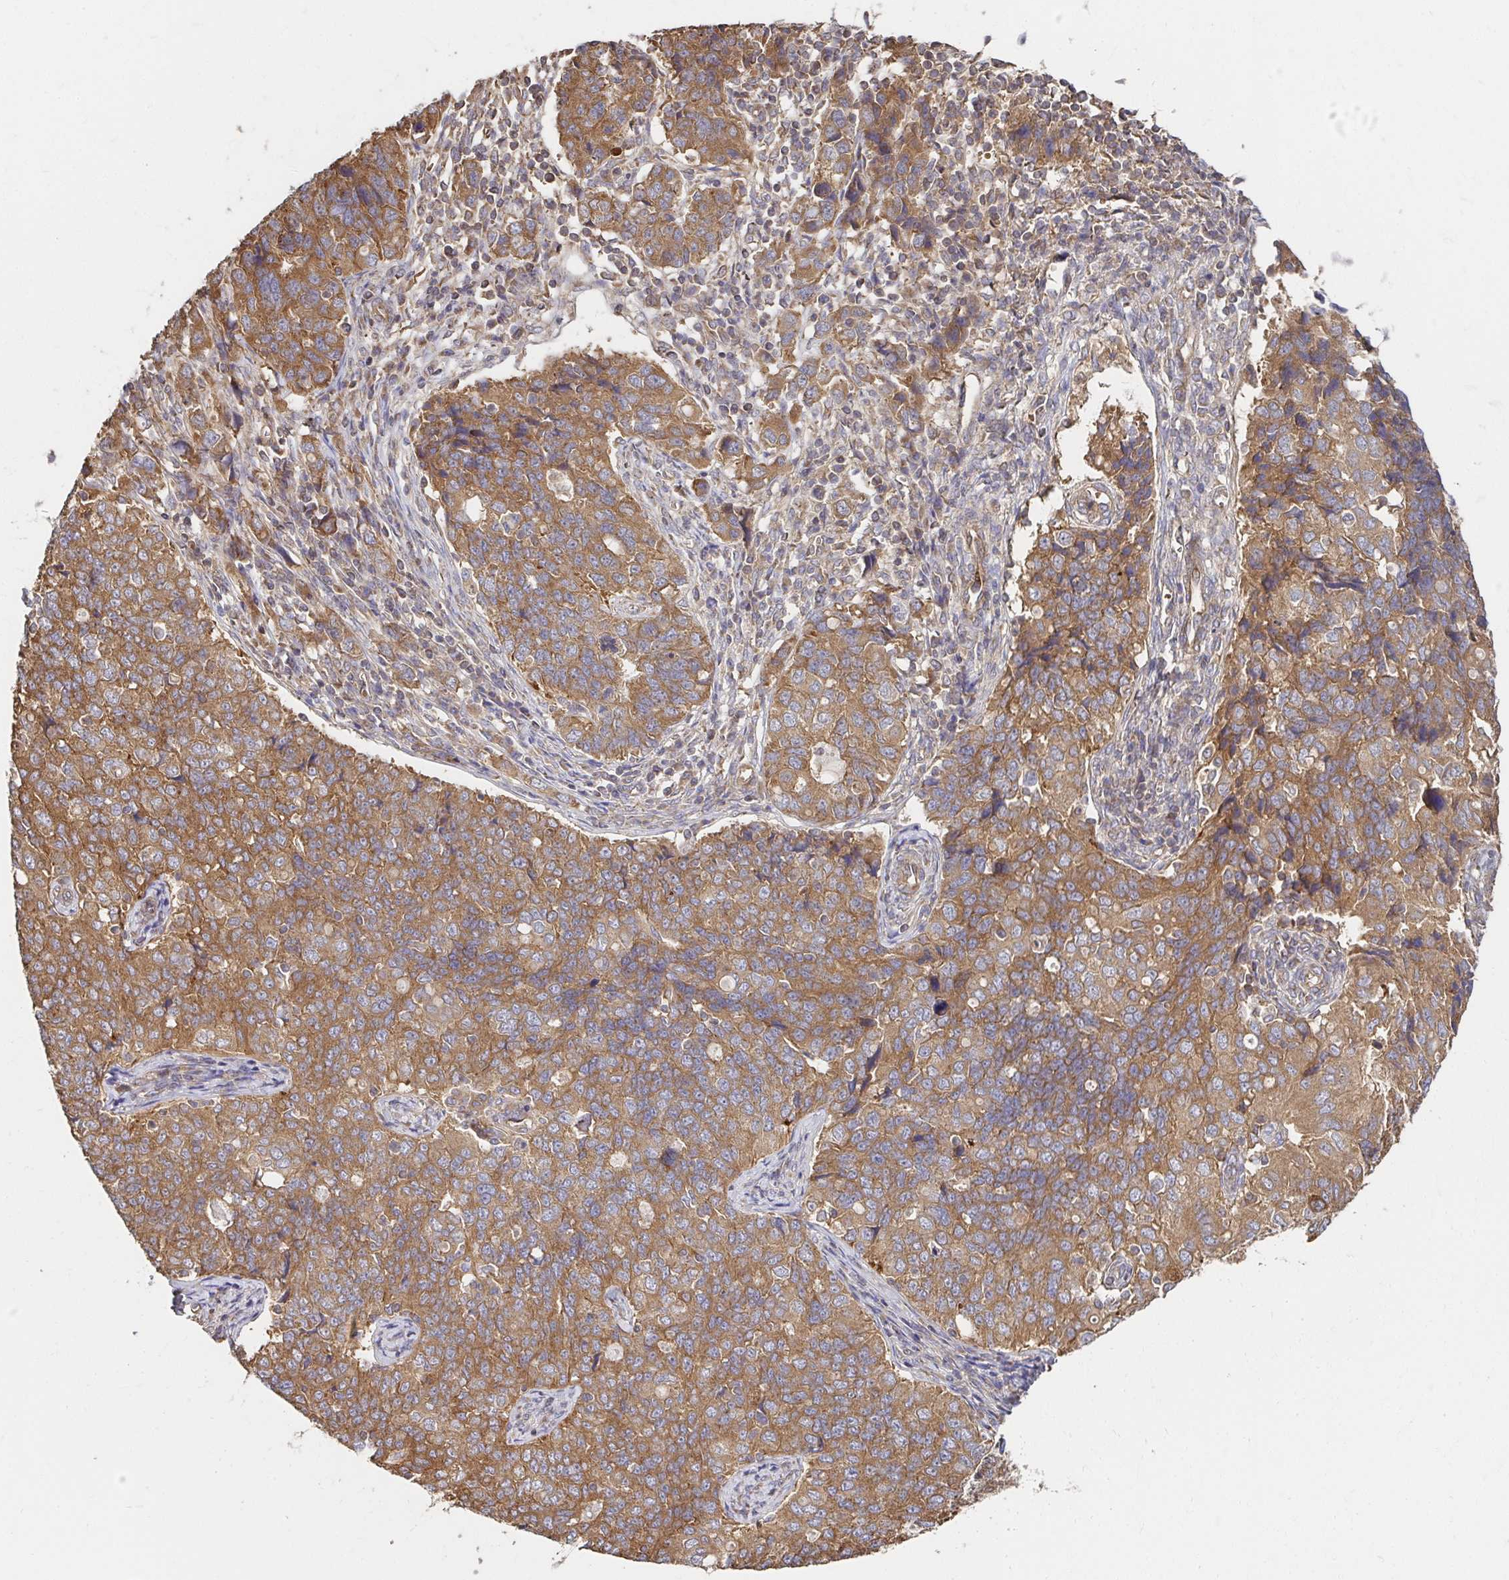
{"staining": {"intensity": "moderate", "quantity": ">75%", "location": "cytoplasmic/membranous"}, "tissue": "endometrial cancer", "cell_type": "Tumor cells", "image_type": "cancer", "snomed": [{"axis": "morphology", "description": "Adenocarcinoma, NOS"}, {"axis": "topography", "description": "Endometrium"}], "caption": "Moderate cytoplasmic/membranous protein staining is appreciated in approximately >75% of tumor cells in adenocarcinoma (endometrial).", "gene": "APBB1", "patient": {"sex": "female", "age": 43}}